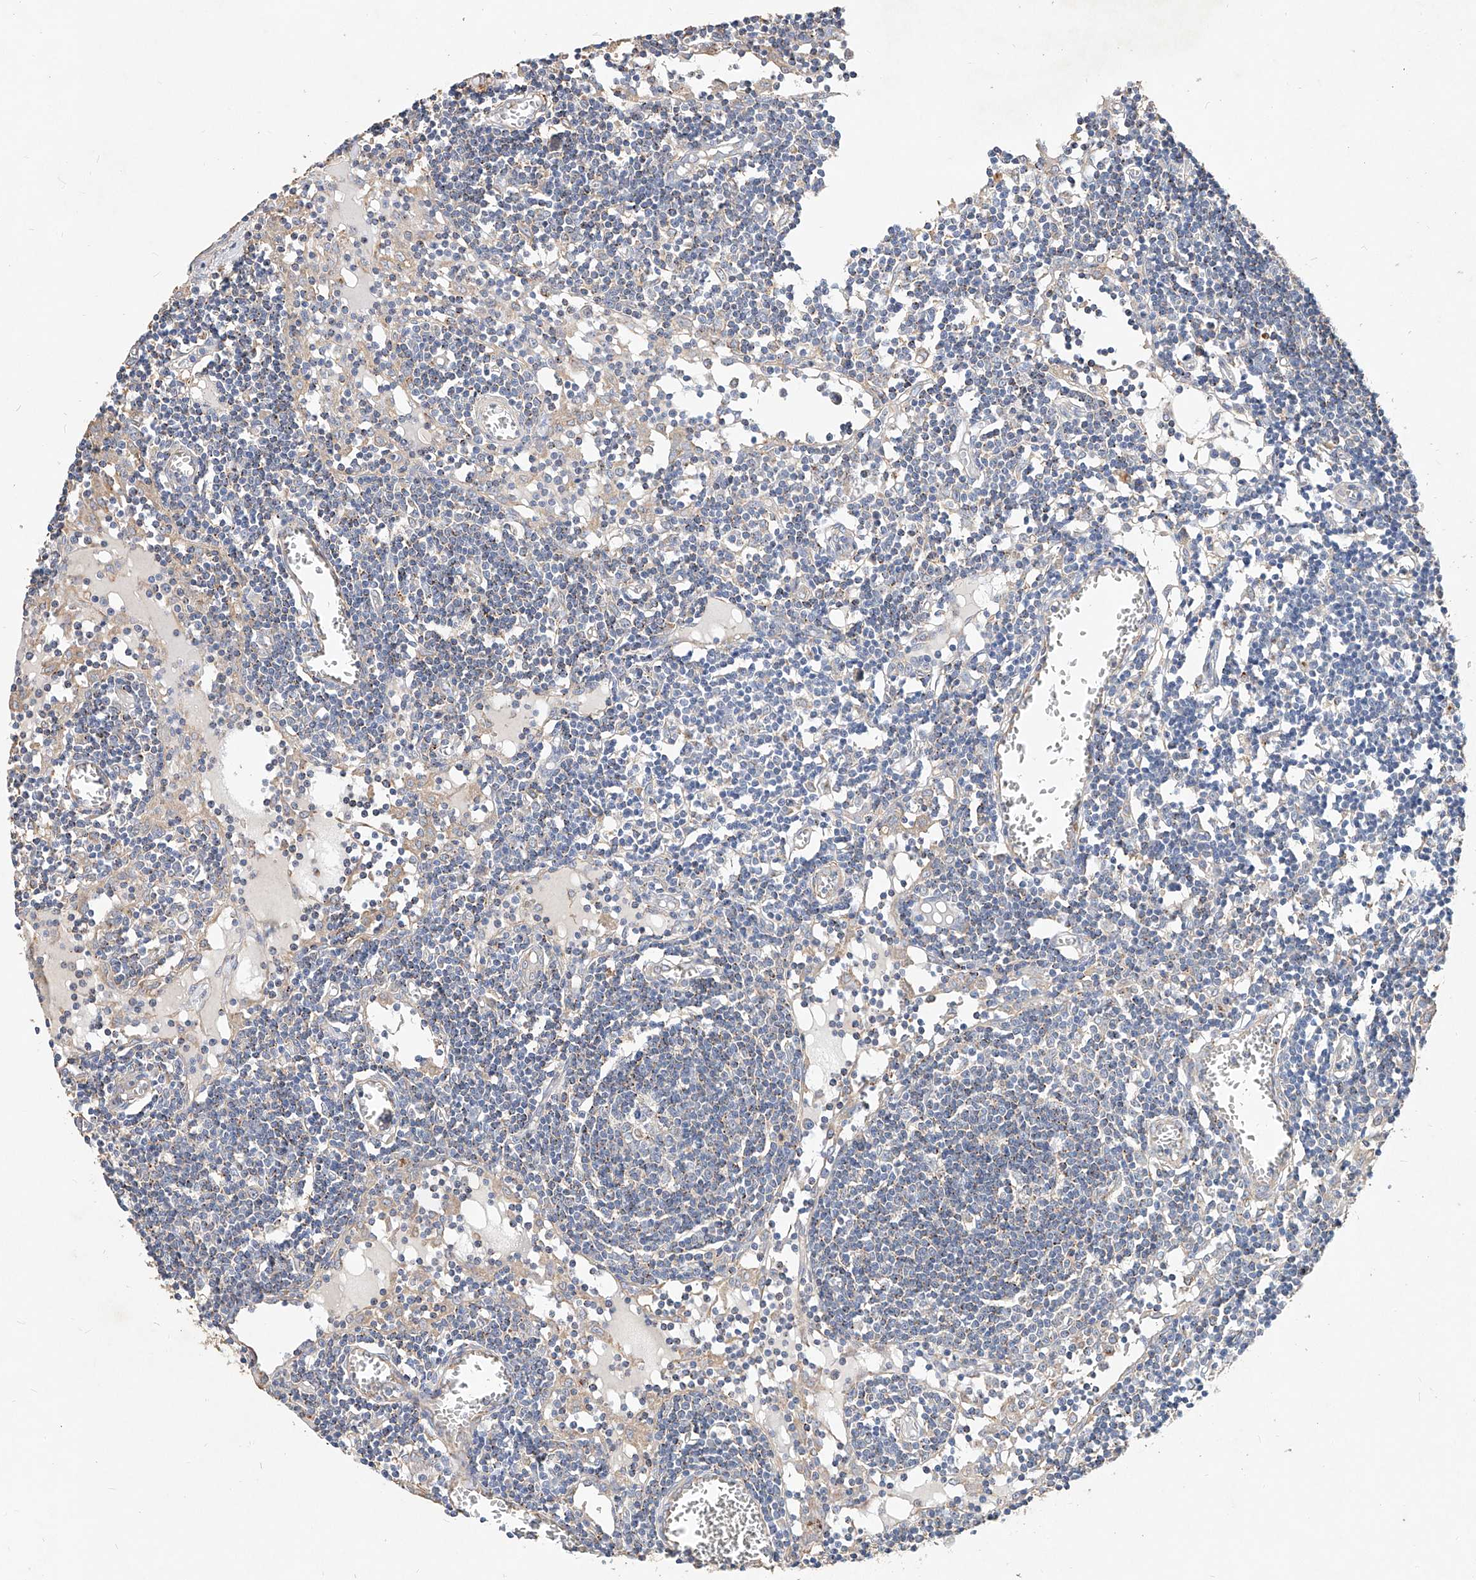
{"staining": {"intensity": "negative", "quantity": "none", "location": "none"}, "tissue": "lymph node", "cell_type": "Germinal center cells", "image_type": "normal", "snomed": [{"axis": "morphology", "description": "Normal tissue, NOS"}, {"axis": "topography", "description": "Lymph node"}], "caption": "There is no significant positivity in germinal center cells of lymph node. (DAB (3,3'-diaminobenzidine) immunohistochemistry with hematoxylin counter stain).", "gene": "AMD1", "patient": {"sex": "female", "age": 11}}